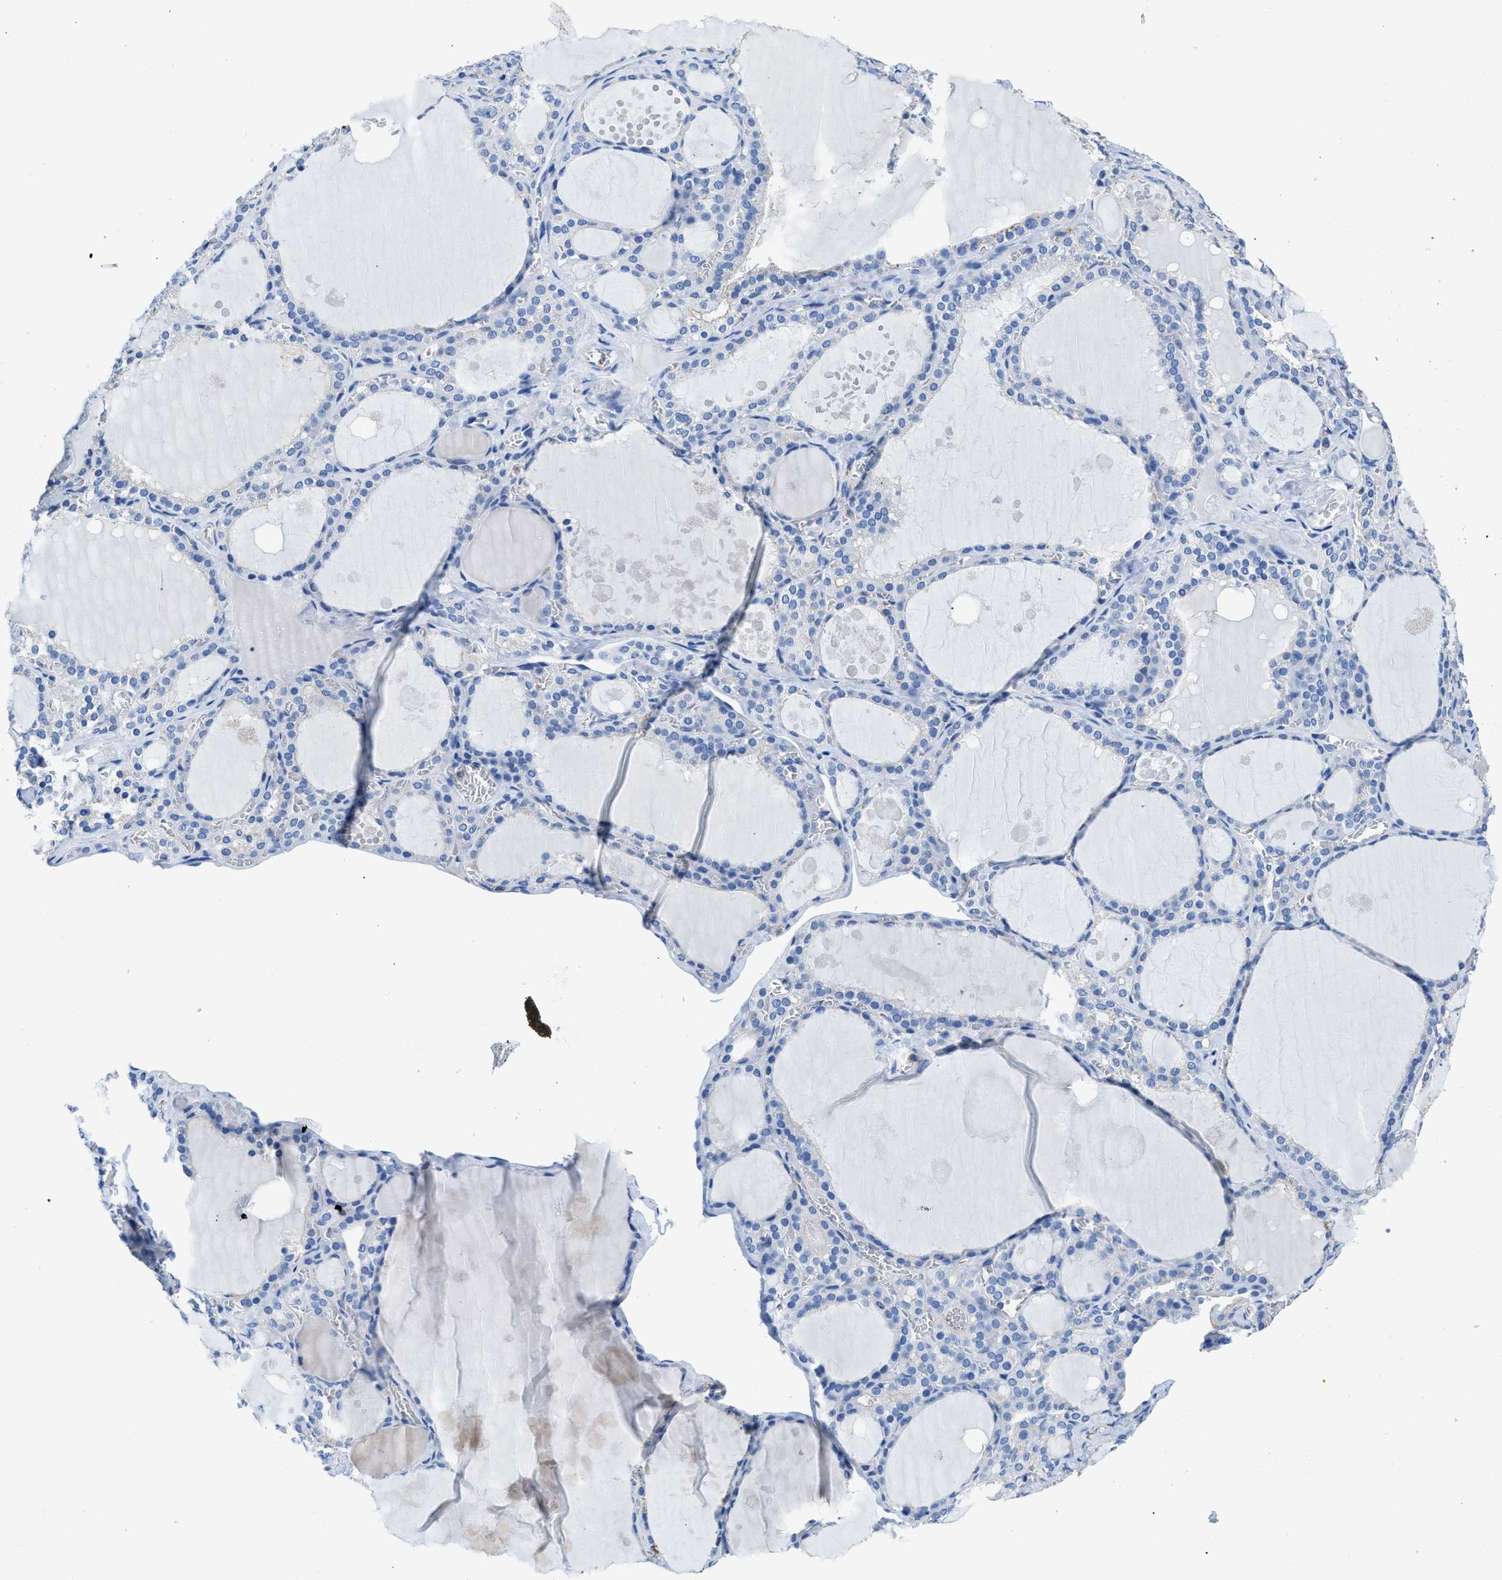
{"staining": {"intensity": "negative", "quantity": "none", "location": "none"}, "tissue": "thyroid gland", "cell_type": "Glandular cells", "image_type": "normal", "snomed": [{"axis": "morphology", "description": "Normal tissue, NOS"}, {"axis": "topography", "description": "Thyroid gland"}], "caption": "Protein analysis of unremarkable thyroid gland displays no significant staining in glandular cells.", "gene": "NEB", "patient": {"sex": "male", "age": 56}}